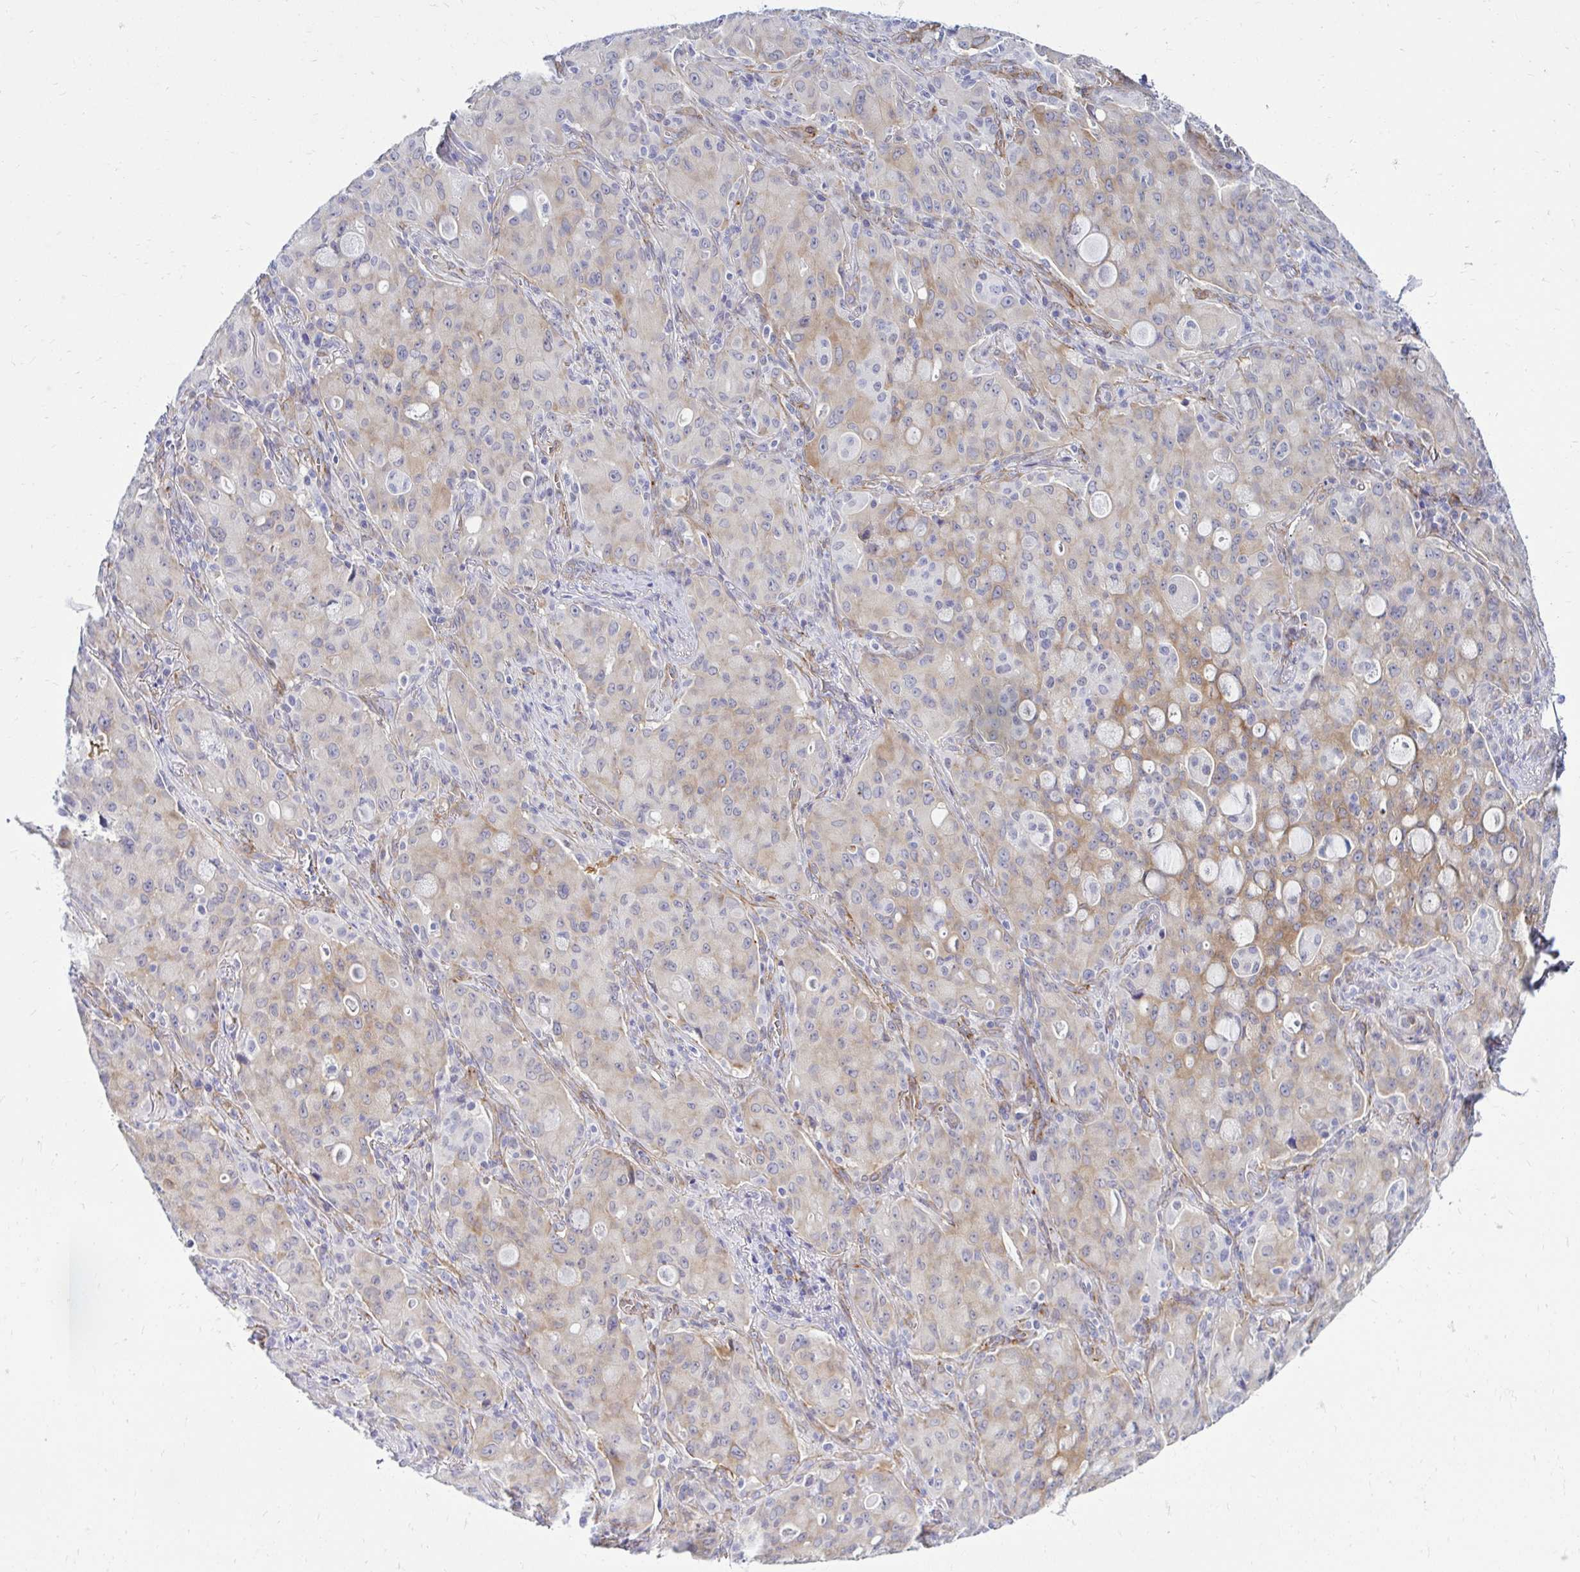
{"staining": {"intensity": "weak", "quantity": "25%-75%", "location": "cytoplasmic/membranous"}, "tissue": "lung cancer", "cell_type": "Tumor cells", "image_type": "cancer", "snomed": [{"axis": "morphology", "description": "Adenocarcinoma, NOS"}, {"axis": "topography", "description": "Lung"}], "caption": "Human lung adenocarcinoma stained with a brown dye displays weak cytoplasmic/membranous positive expression in approximately 25%-75% of tumor cells.", "gene": "ANKRD62", "patient": {"sex": "female", "age": 44}}